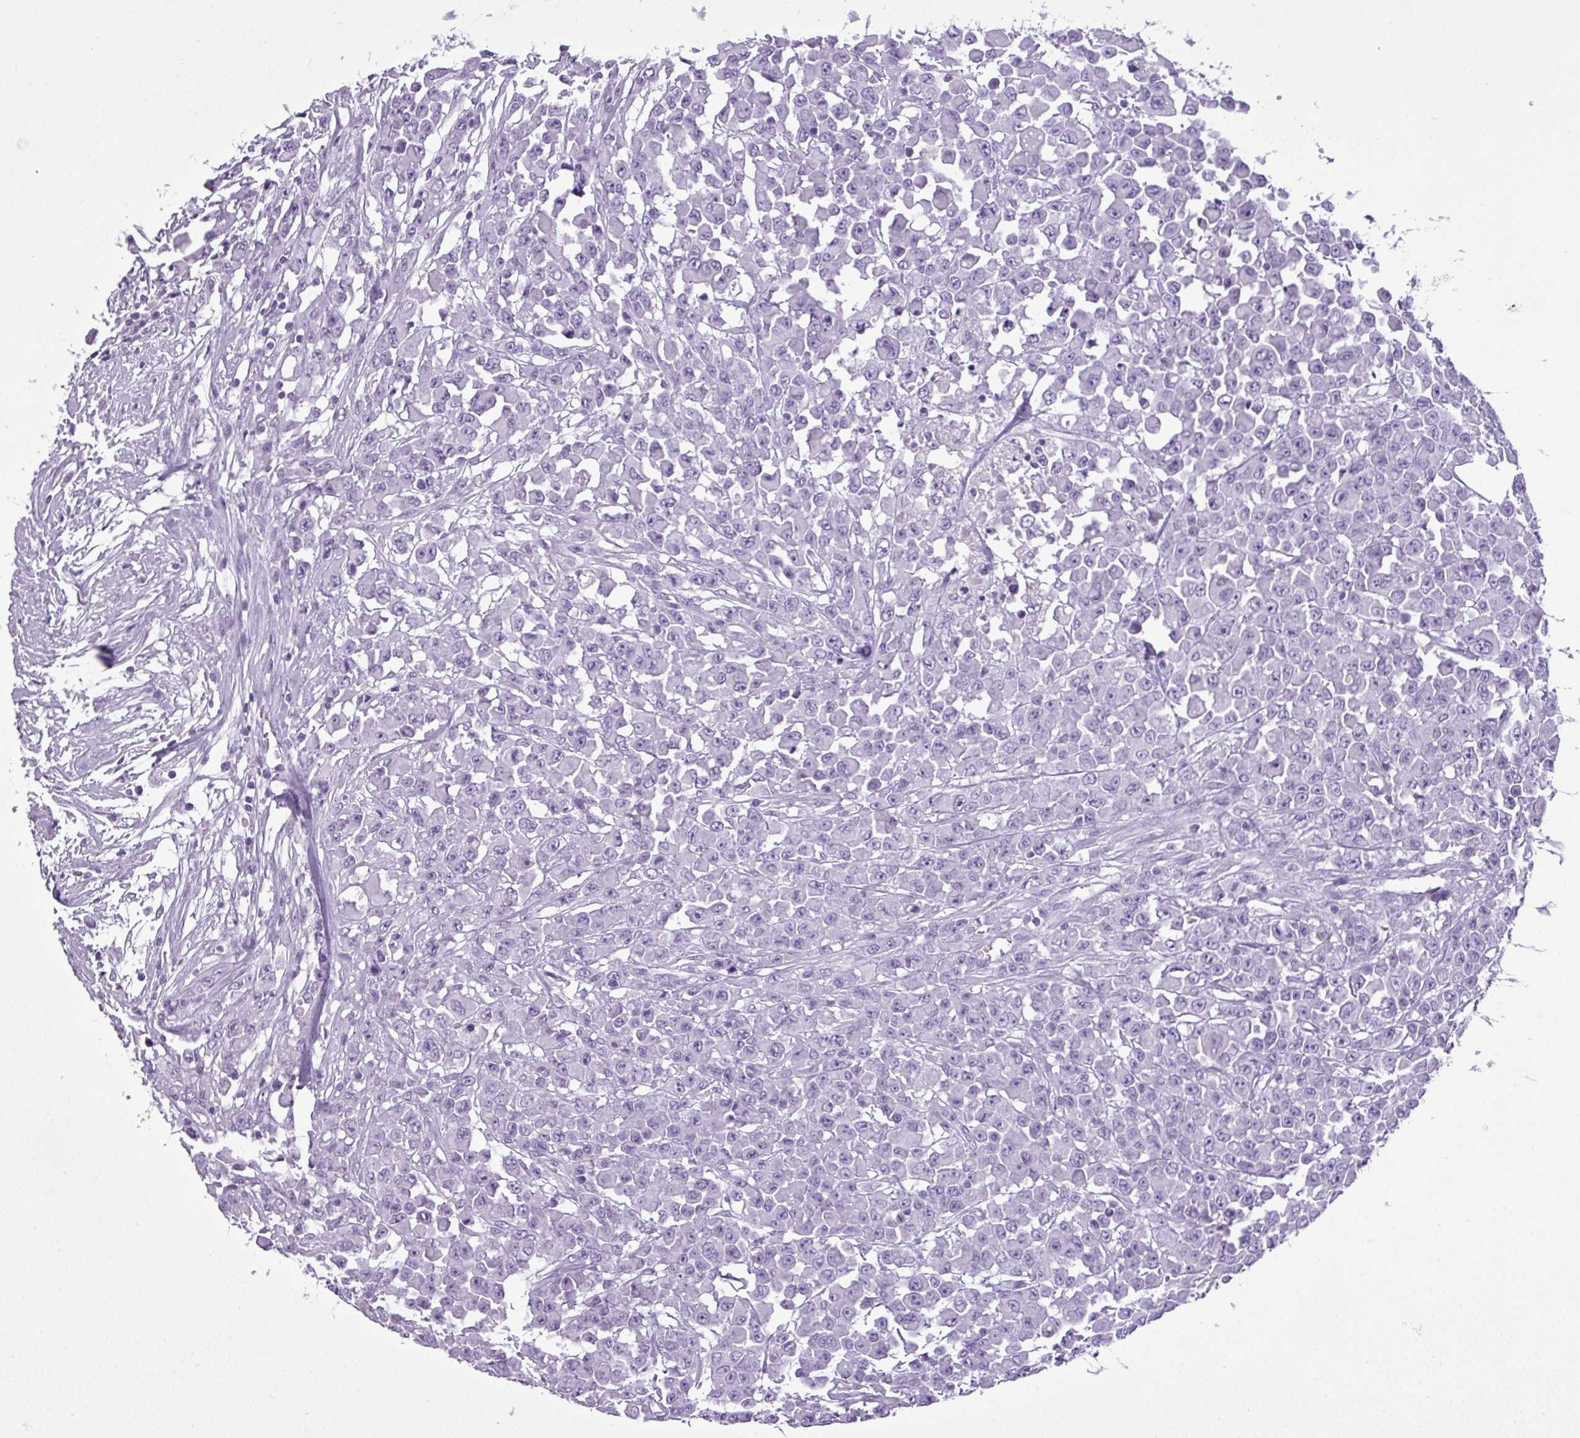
{"staining": {"intensity": "negative", "quantity": "none", "location": "none"}, "tissue": "colorectal cancer", "cell_type": "Tumor cells", "image_type": "cancer", "snomed": [{"axis": "morphology", "description": "Adenocarcinoma, NOS"}, {"axis": "topography", "description": "Colon"}], "caption": "DAB immunohistochemical staining of human colorectal adenocarcinoma reveals no significant positivity in tumor cells.", "gene": "RBMXL2", "patient": {"sex": "male", "age": 51}}